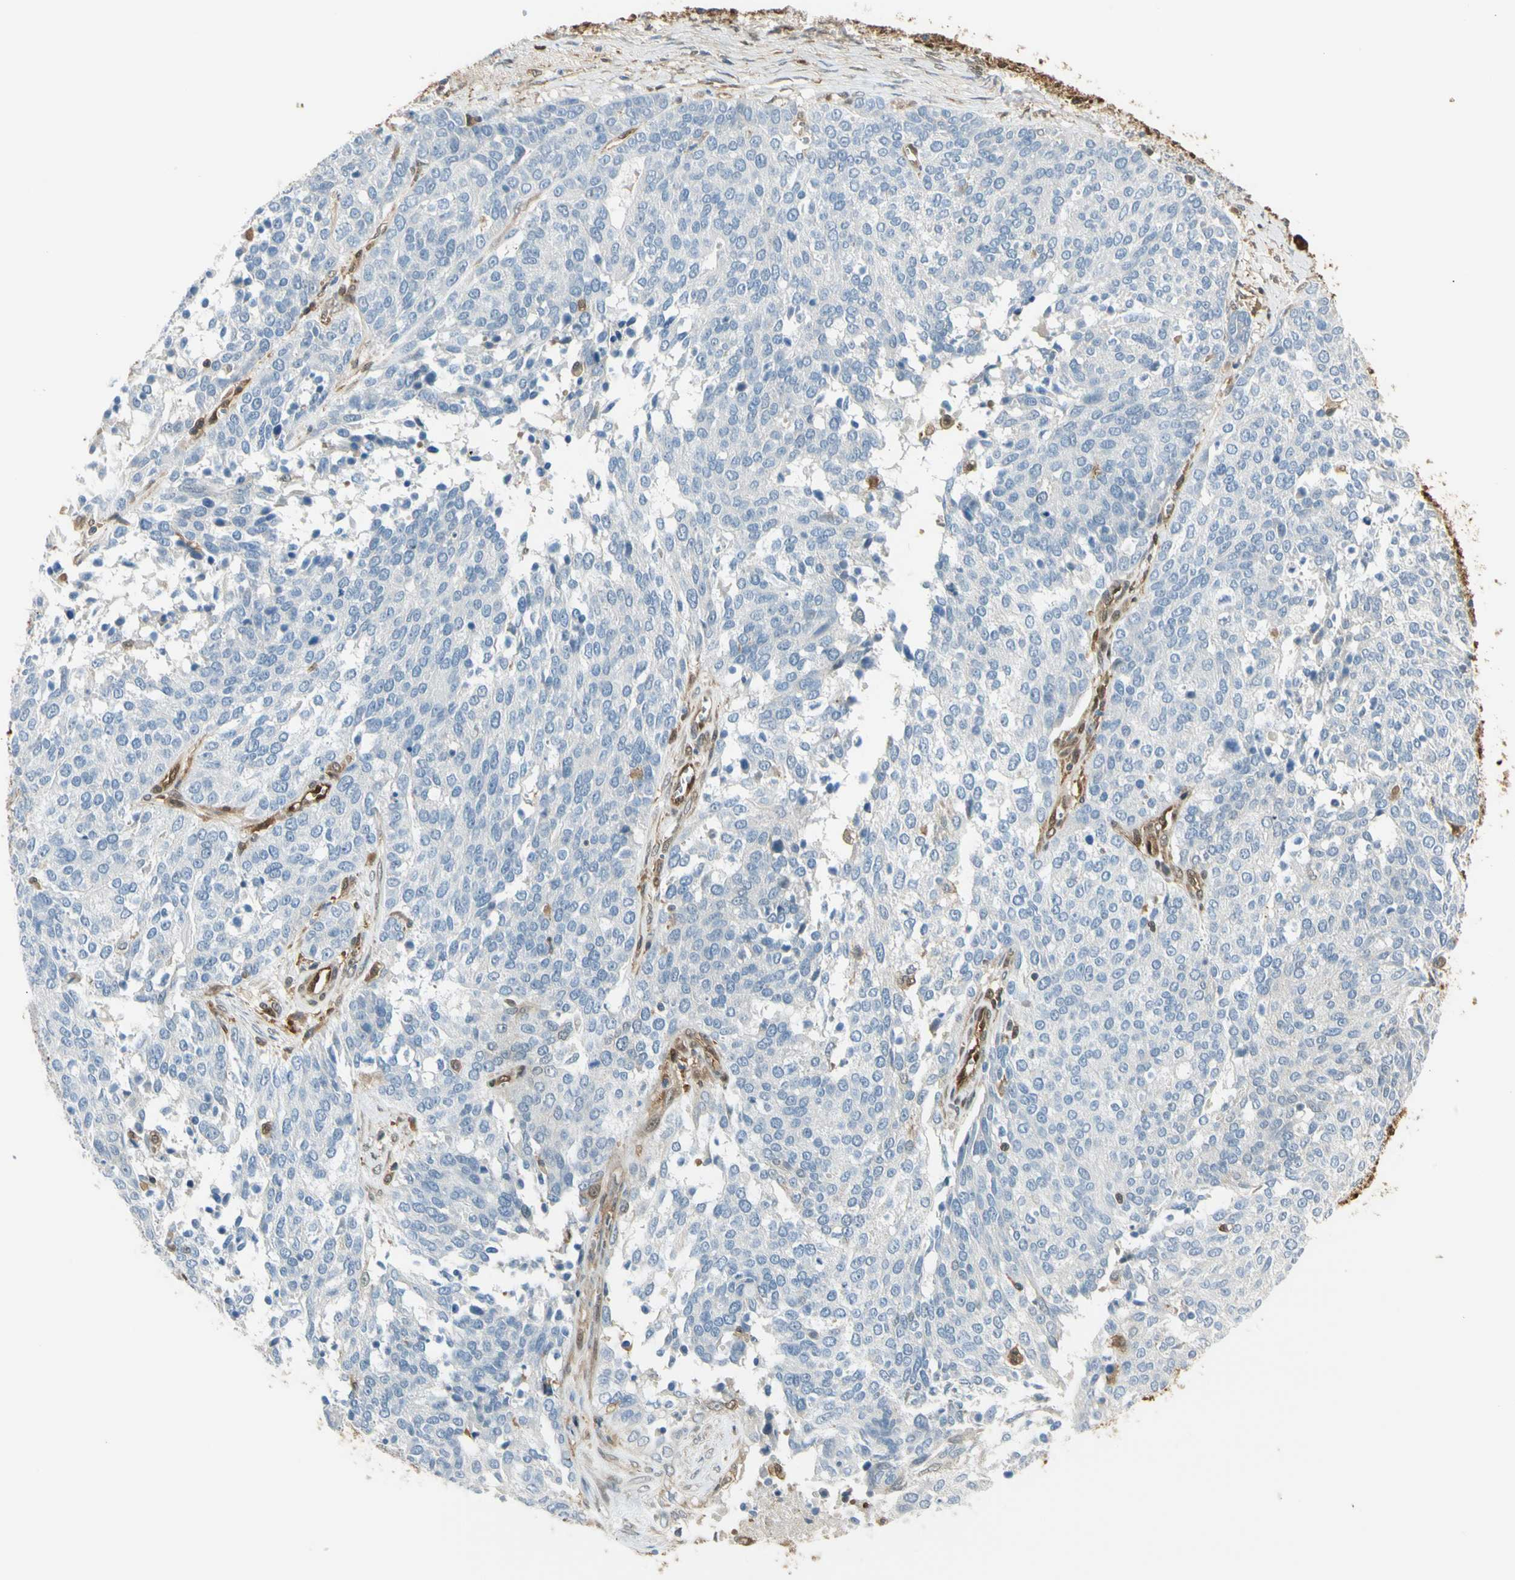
{"staining": {"intensity": "negative", "quantity": "none", "location": "none"}, "tissue": "ovarian cancer", "cell_type": "Tumor cells", "image_type": "cancer", "snomed": [{"axis": "morphology", "description": "Cystadenocarcinoma, serous, NOS"}, {"axis": "topography", "description": "Ovary"}], "caption": "Tumor cells show no significant protein positivity in ovarian cancer.", "gene": "SERPINB6", "patient": {"sex": "female", "age": 44}}